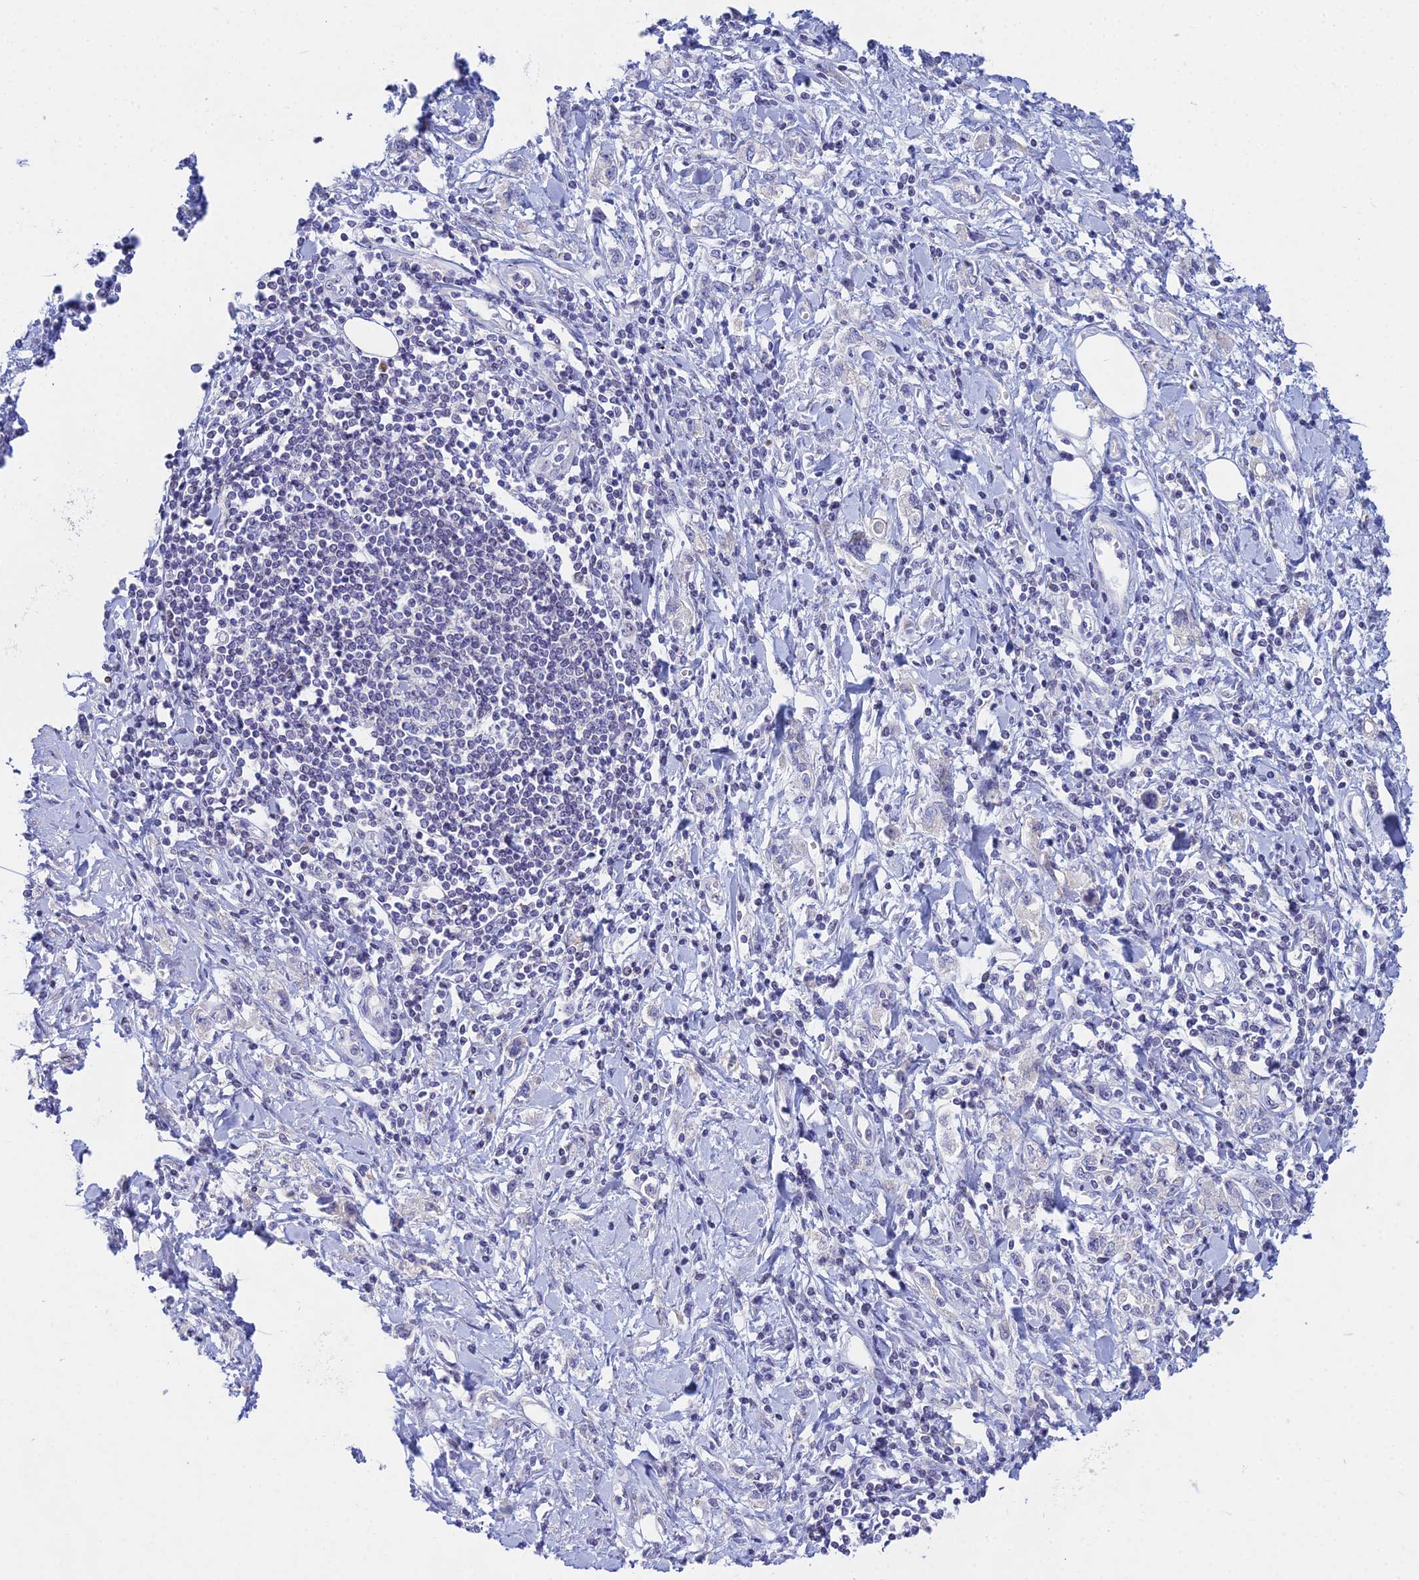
{"staining": {"intensity": "negative", "quantity": "none", "location": "none"}, "tissue": "stomach cancer", "cell_type": "Tumor cells", "image_type": "cancer", "snomed": [{"axis": "morphology", "description": "Adenocarcinoma, NOS"}, {"axis": "topography", "description": "Stomach"}], "caption": "The micrograph reveals no significant staining in tumor cells of stomach adenocarcinoma. Brightfield microscopy of immunohistochemistry (IHC) stained with DAB (brown) and hematoxylin (blue), captured at high magnification.", "gene": "PRR13", "patient": {"sex": "female", "age": 76}}